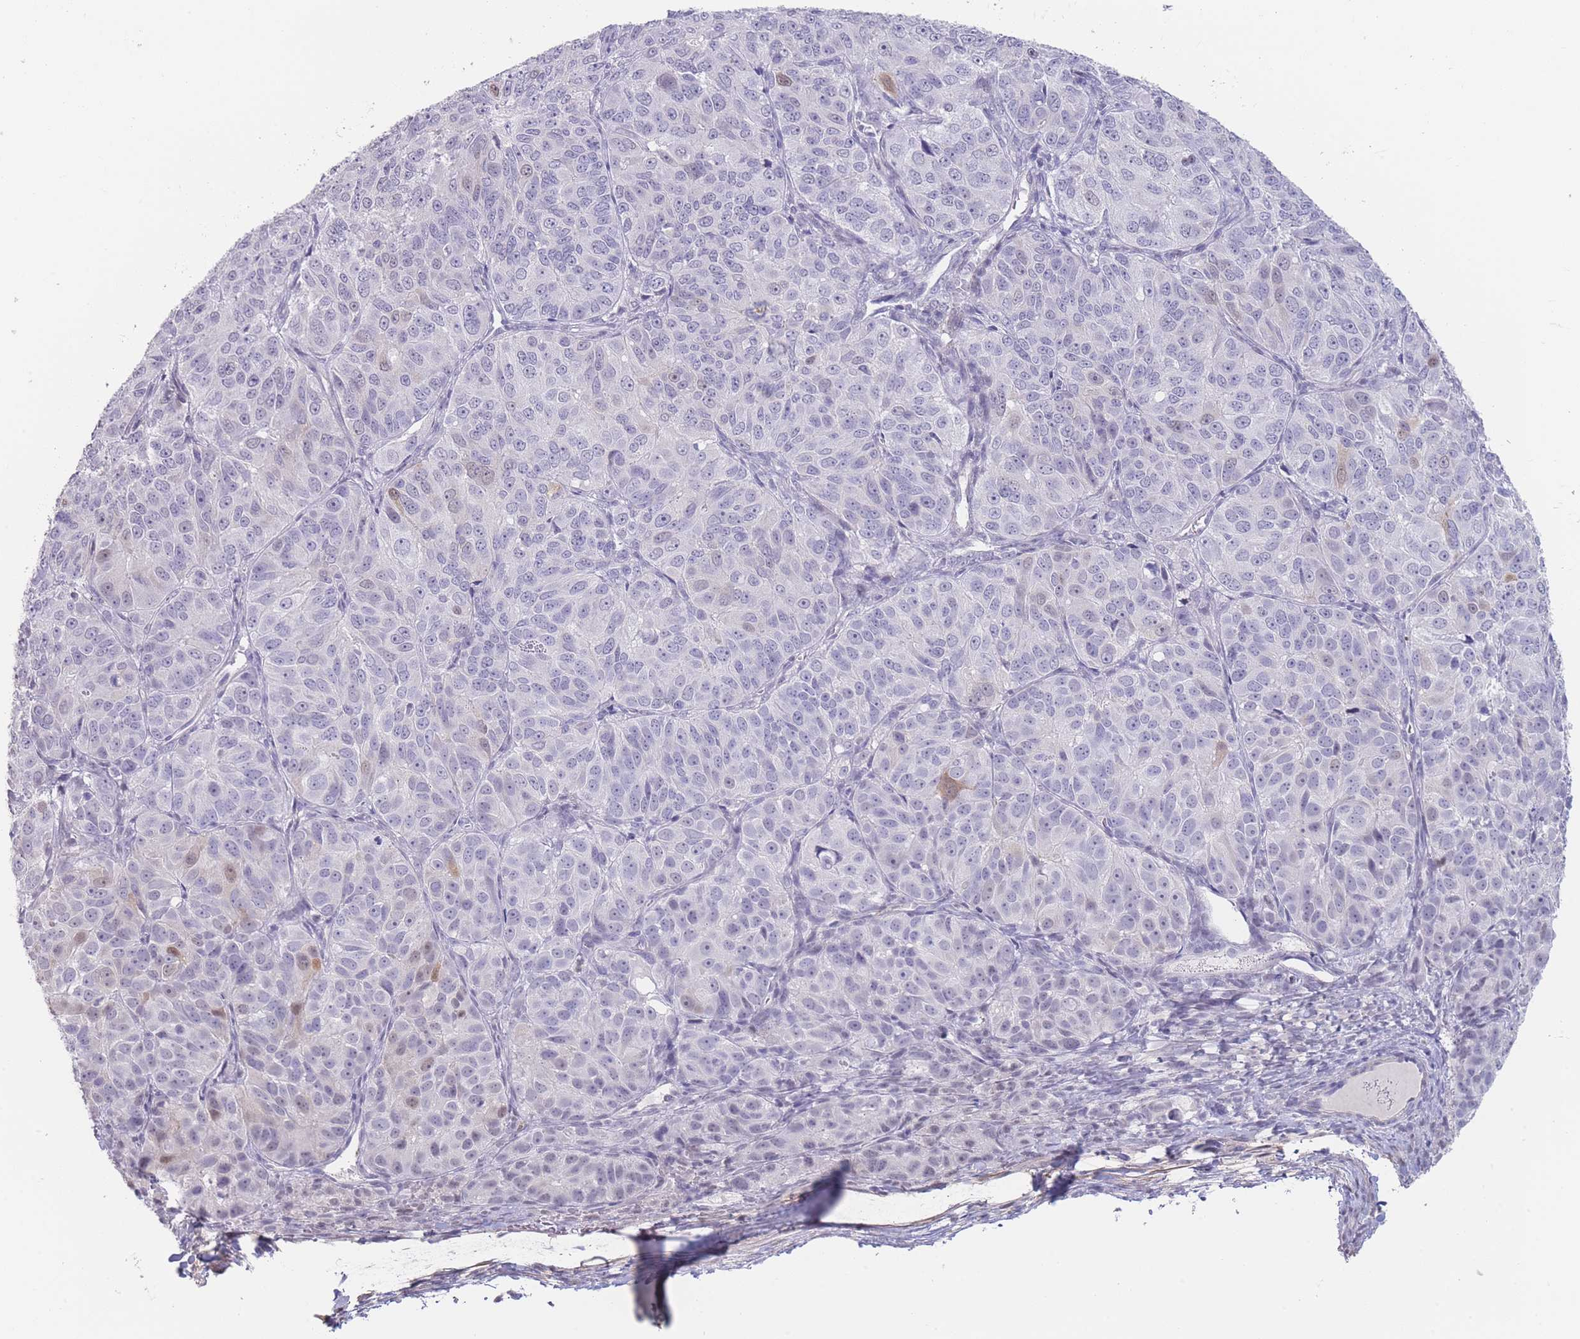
{"staining": {"intensity": "negative", "quantity": "none", "location": "none"}, "tissue": "ovarian cancer", "cell_type": "Tumor cells", "image_type": "cancer", "snomed": [{"axis": "morphology", "description": "Carcinoma, endometroid"}, {"axis": "topography", "description": "Ovary"}], "caption": "Endometroid carcinoma (ovarian) was stained to show a protein in brown. There is no significant staining in tumor cells. (IHC, brightfield microscopy, high magnification).", "gene": "ASAP3", "patient": {"sex": "female", "age": 51}}